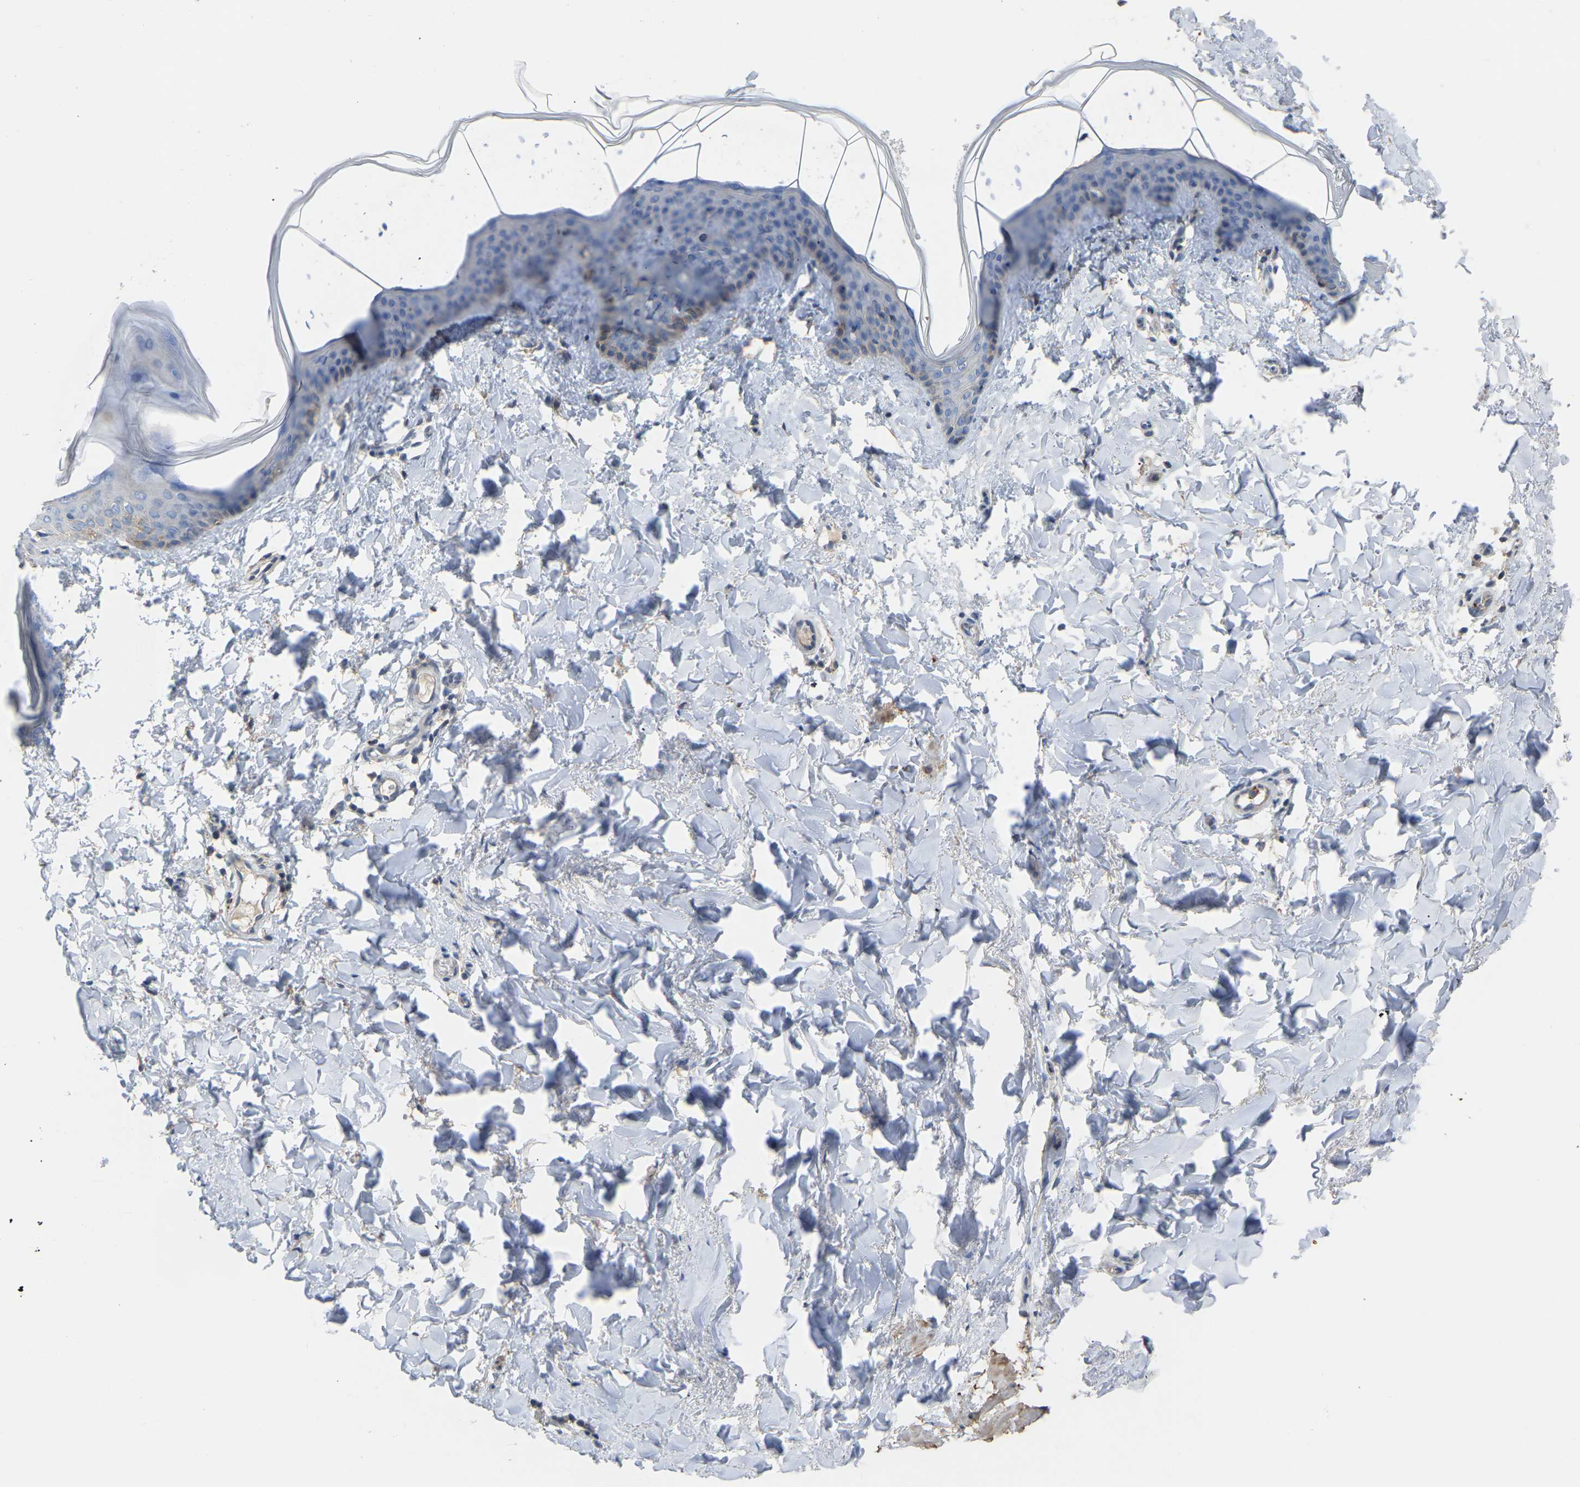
{"staining": {"intensity": "negative", "quantity": "none", "location": "none"}, "tissue": "skin", "cell_type": "Fibroblasts", "image_type": "normal", "snomed": [{"axis": "morphology", "description": "Normal tissue, NOS"}, {"axis": "topography", "description": "Skin"}], "caption": "DAB immunohistochemical staining of normal human skin reveals no significant expression in fibroblasts.", "gene": "ZNF449", "patient": {"sex": "female", "age": 17}}